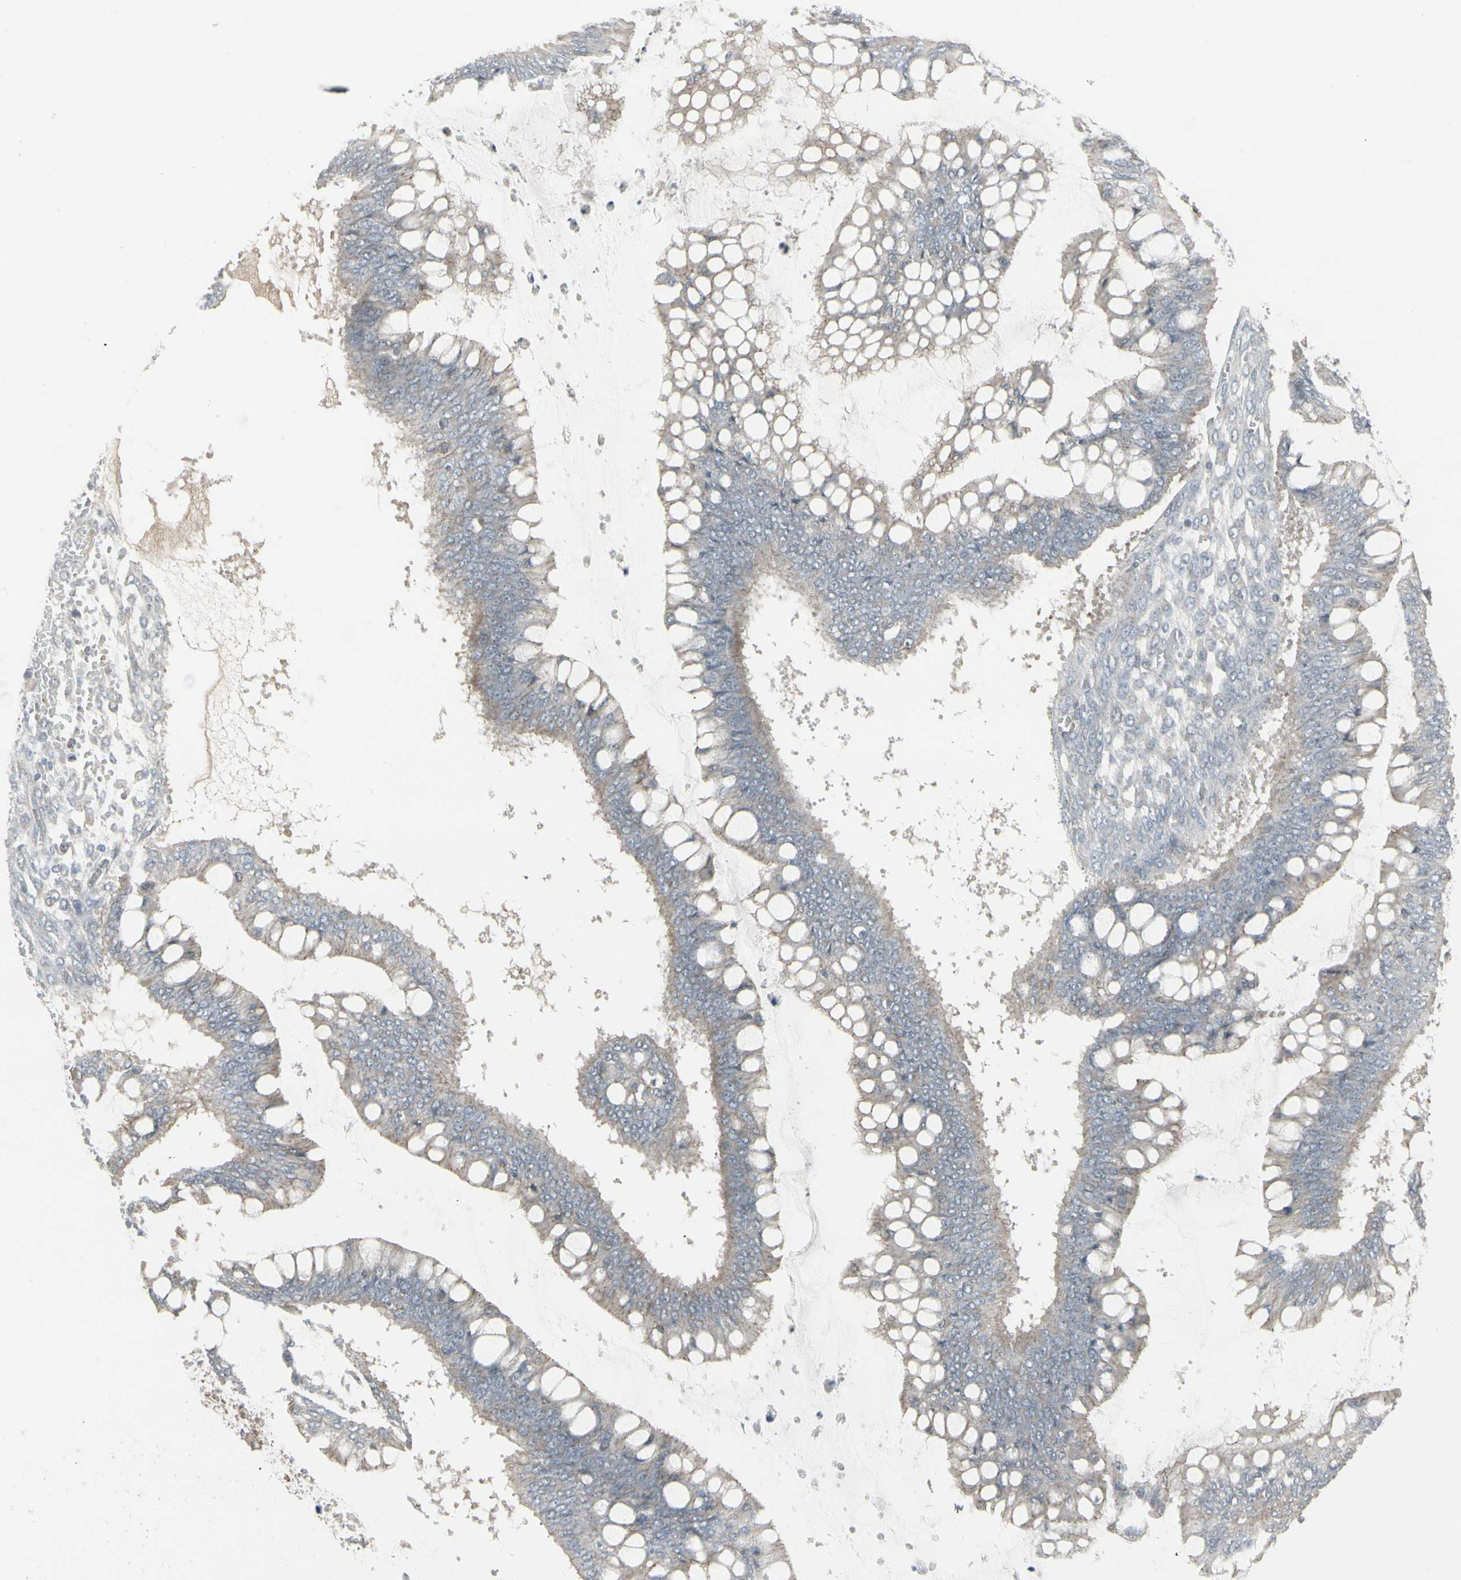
{"staining": {"intensity": "weak", "quantity": ">75%", "location": "cytoplasmic/membranous"}, "tissue": "ovarian cancer", "cell_type": "Tumor cells", "image_type": "cancer", "snomed": [{"axis": "morphology", "description": "Cystadenocarcinoma, mucinous, NOS"}, {"axis": "topography", "description": "Ovary"}], "caption": "This micrograph demonstrates mucinous cystadenocarcinoma (ovarian) stained with immunohistochemistry to label a protein in brown. The cytoplasmic/membranous of tumor cells show weak positivity for the protein. Nuclei are counter-stained blue.", "gene": "EPS15", "patient": {"sex": "female", "age": 73}}